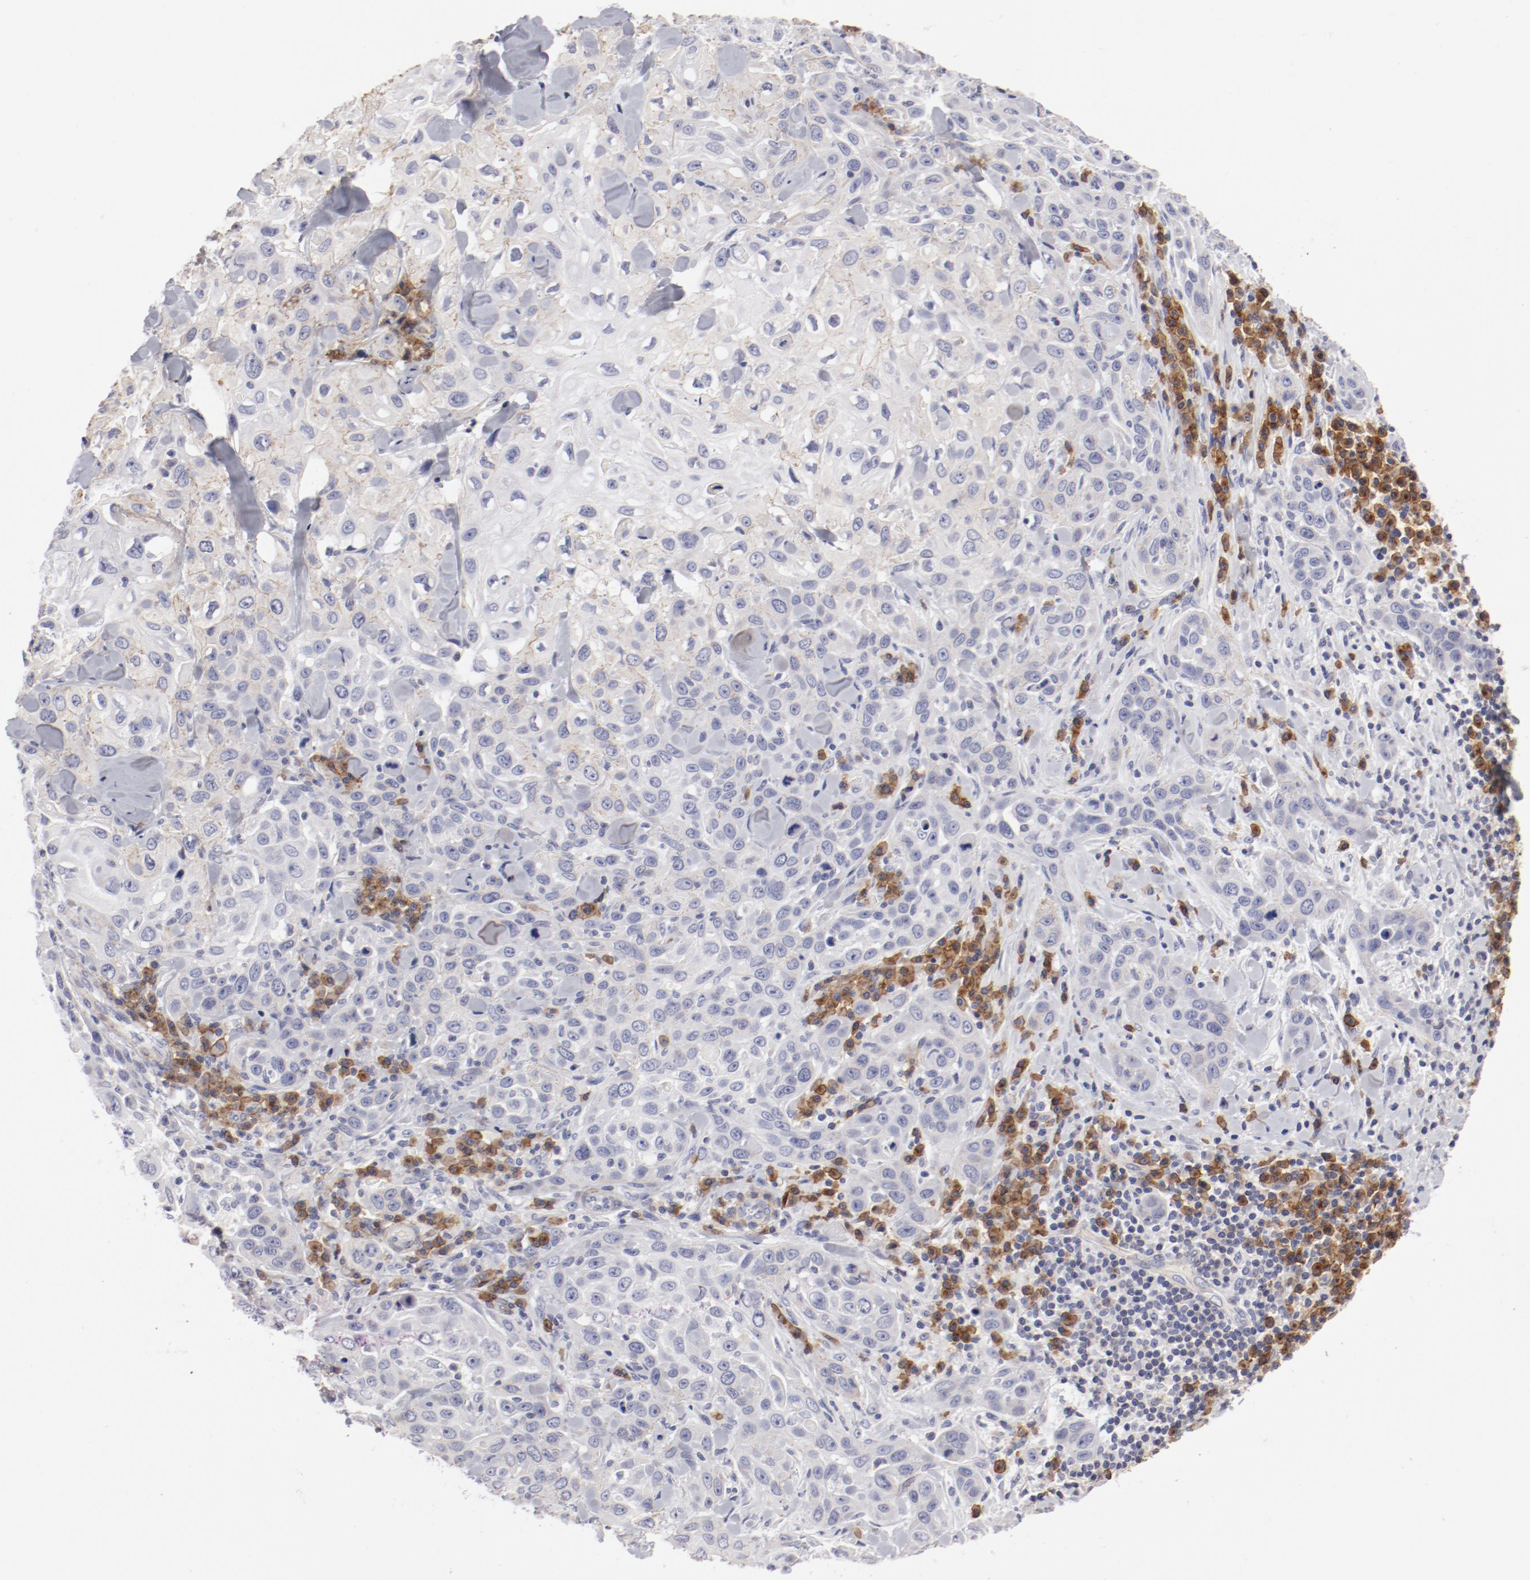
{"staining": {"intensity": "weak", "quantity": "<25%", "location": "cytoplasmic/membranous"}, "tissue": "skin cancer", "cell_type": "Tumor cells", "image_type": "cancer", "snomed": [{"axis": "morphology", "description": "Squamous cell carcinoma, NOS"}, {"axis": "topography", "description": "Skin"}], "caption": "Protein analysis of skin cancer shows no significant staining in tumor cells.", "gene": "LAX1", "patient": {"sex": "male", "age": 84}}